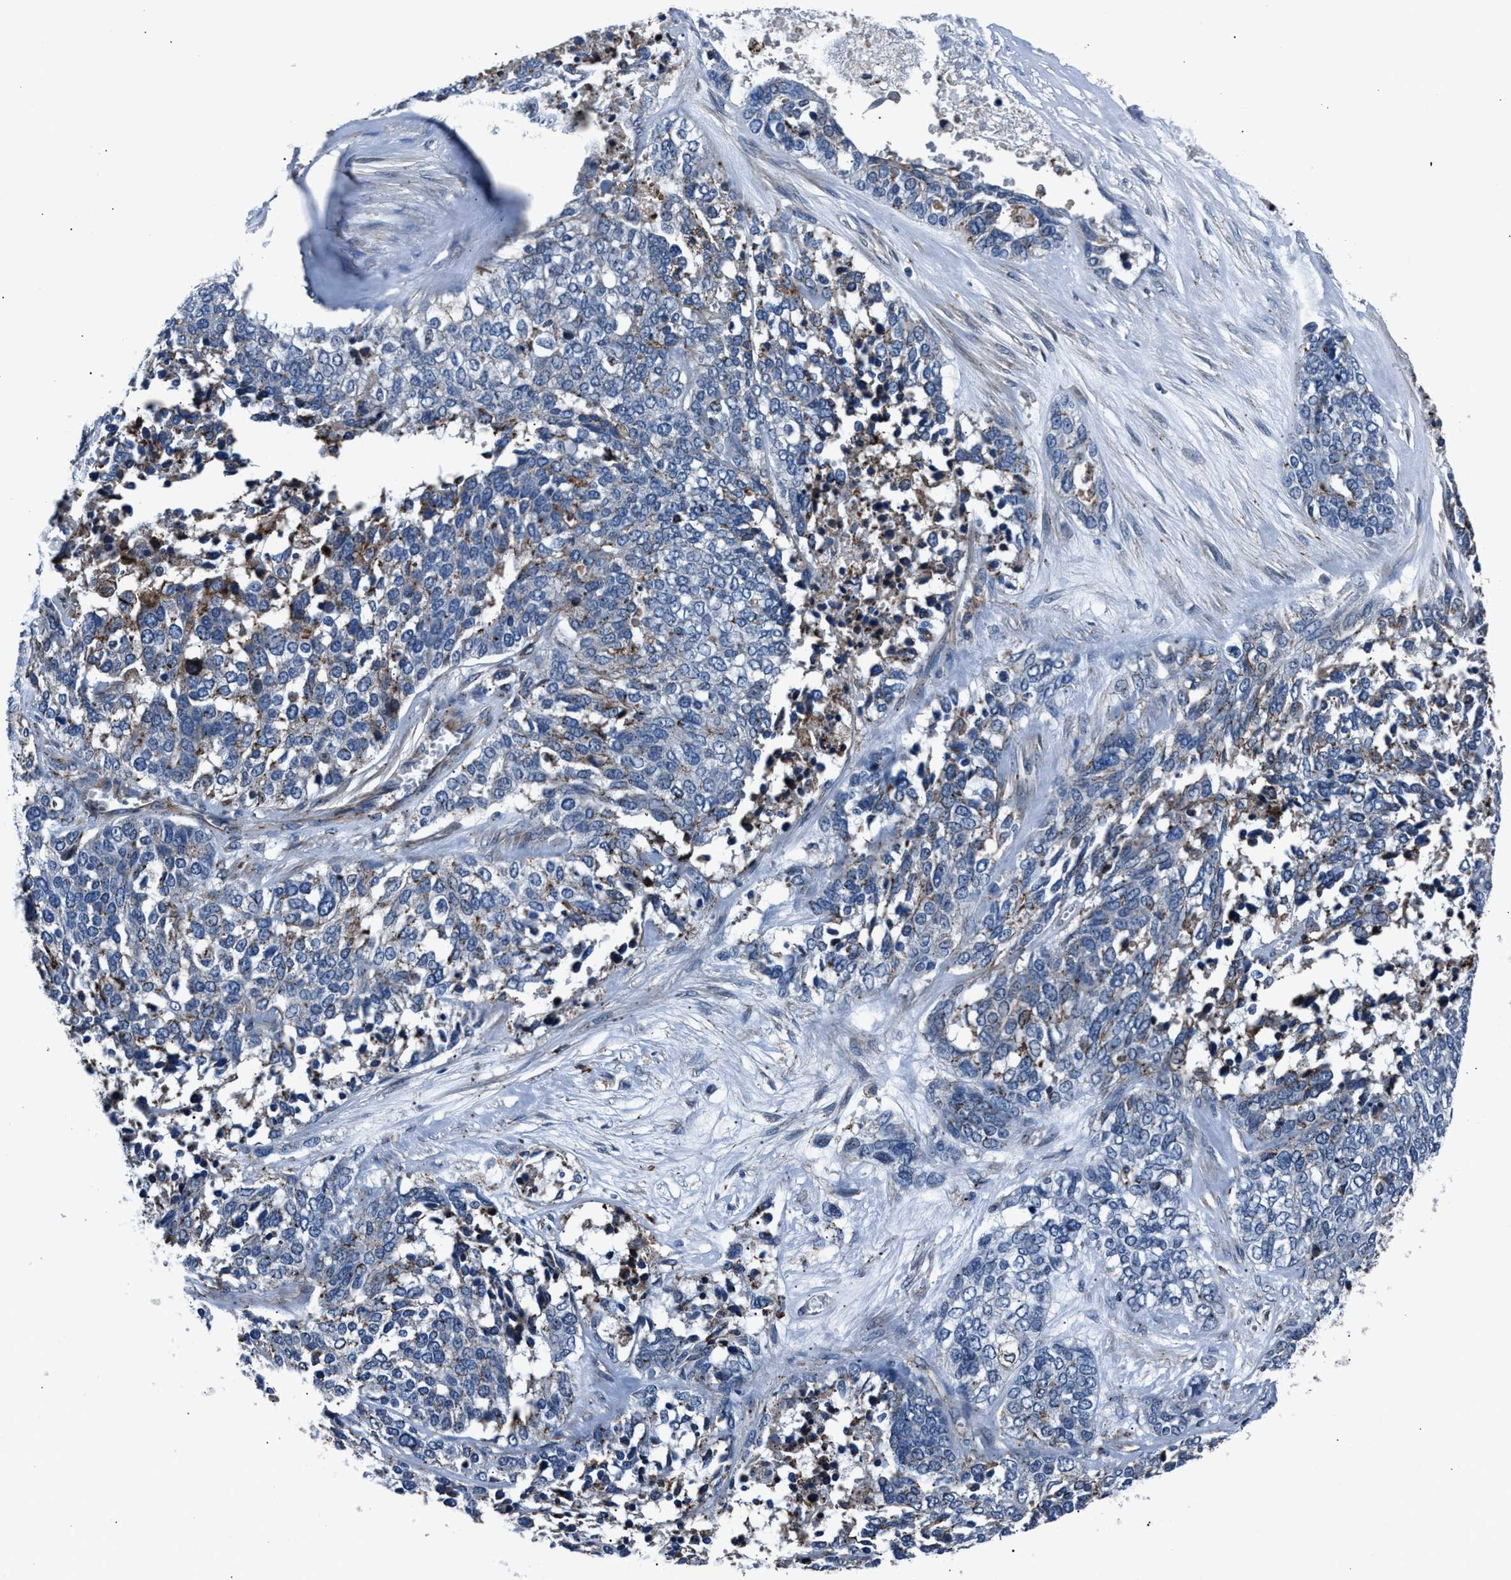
{"staining": {"intensity": "negative", "quantity": "none", "location": "none"}, "tissue": "ovarian cancer", "cell_type": "Tumor cells", "image_type": "cancer", "snomed": [{"axis": "morphology", "description": "Cystadenocarcinoma, serous, NOS"}, {"axis": "topography", "description": "Ovary"}], "caption": "Tumor cells are negative for protein expression in human ovarian cancer.", "gene": "MFSD11", "patient": {"sex": "female", "age": 44}}